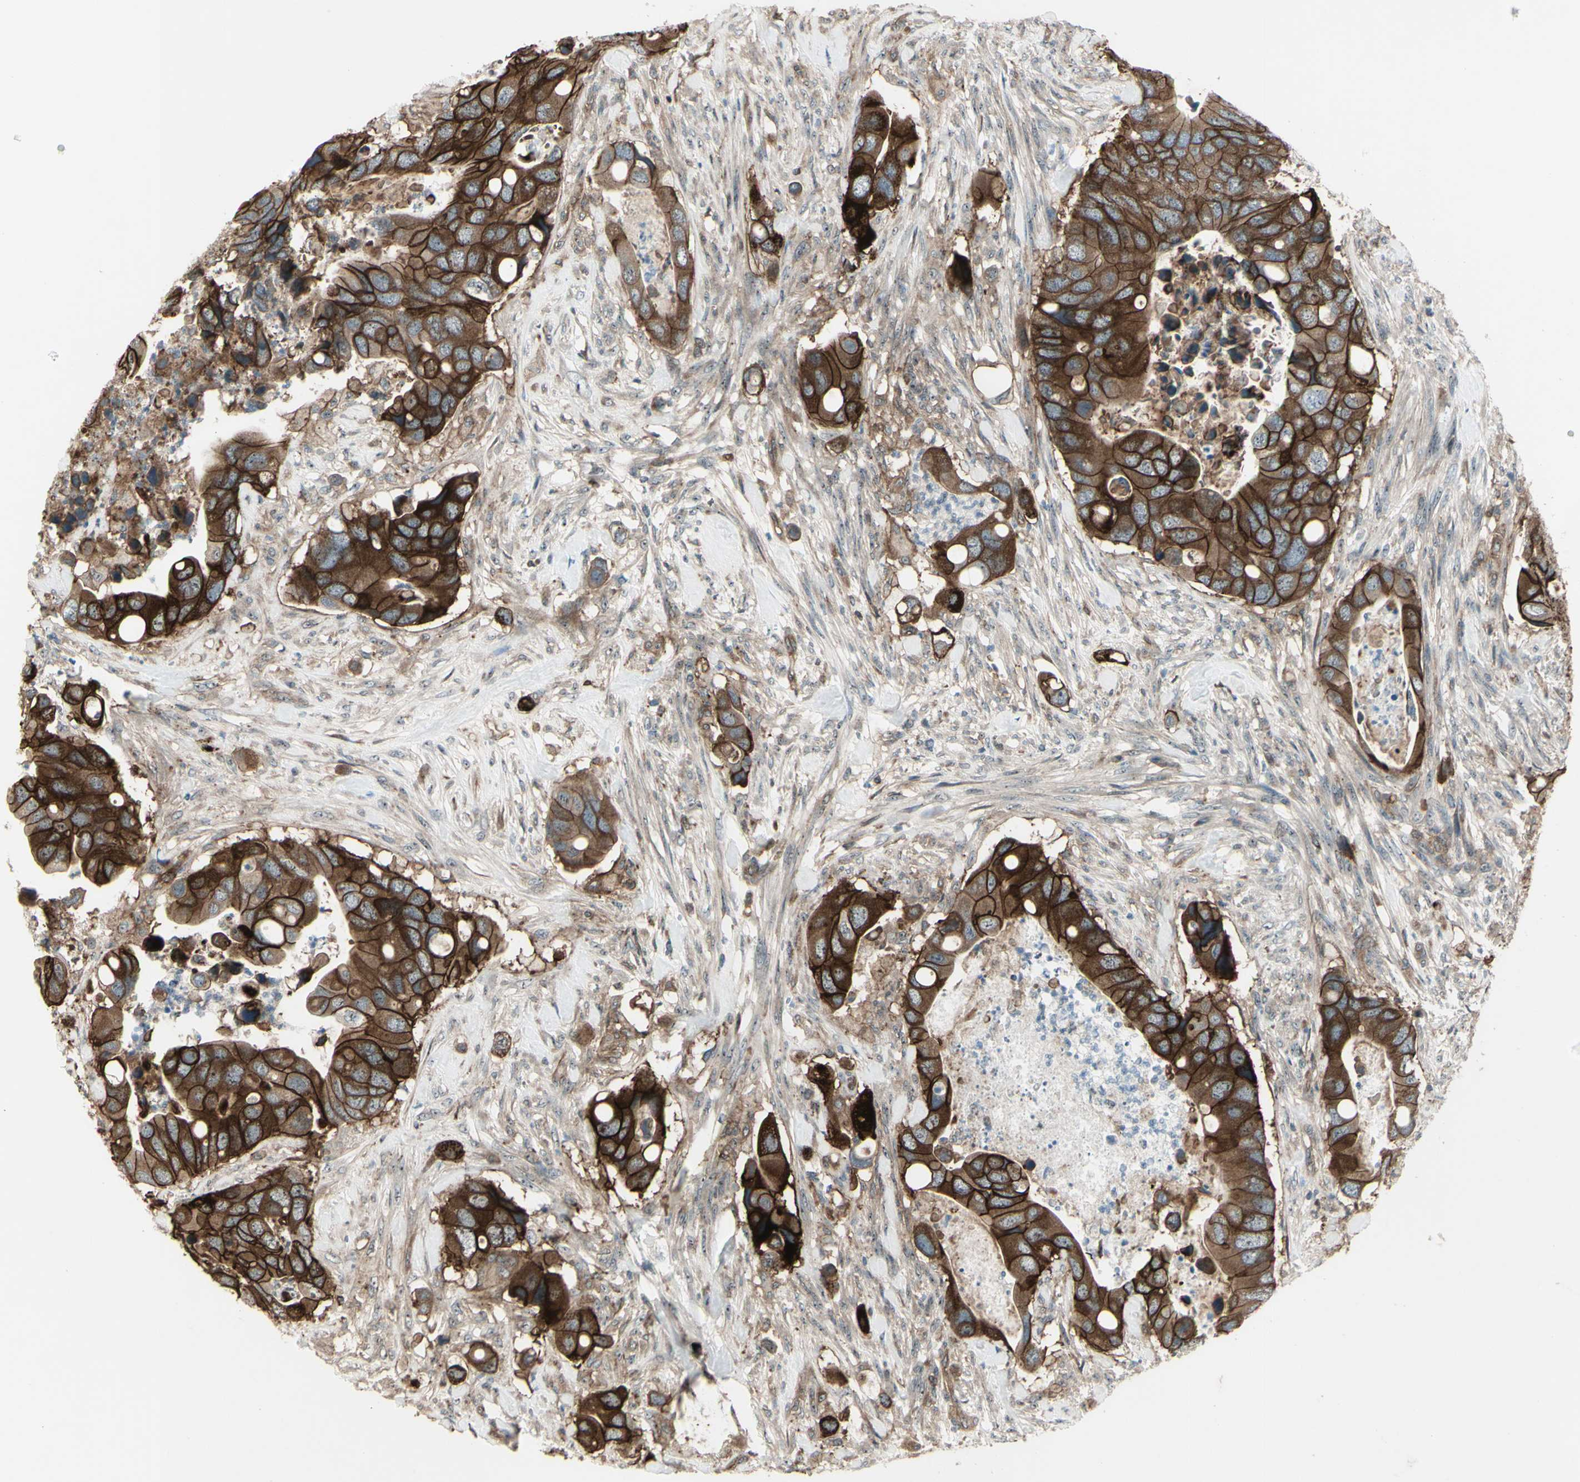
{"staining": {"intensity": "strong", "quantity": ">75%", "location": "cytoplasmic/membranous"}, "tissue": "colorectal cancer", "cell_type": "Tumor cells", "image_type": "cancer", "snomed": [{"axis": "morphology", "description": "Adenocarcinoma, NOS"}, {"axis": "topography", "description": "Rectum"}], "caption": "Protein expression analysis of colorectal adenocarcinoma exhibits strong cytoplasmic/membranous staining in approximately >75% of tumor cells.", "gene": "FXYD5", "patient": {"sex": "female", "age": 57}}